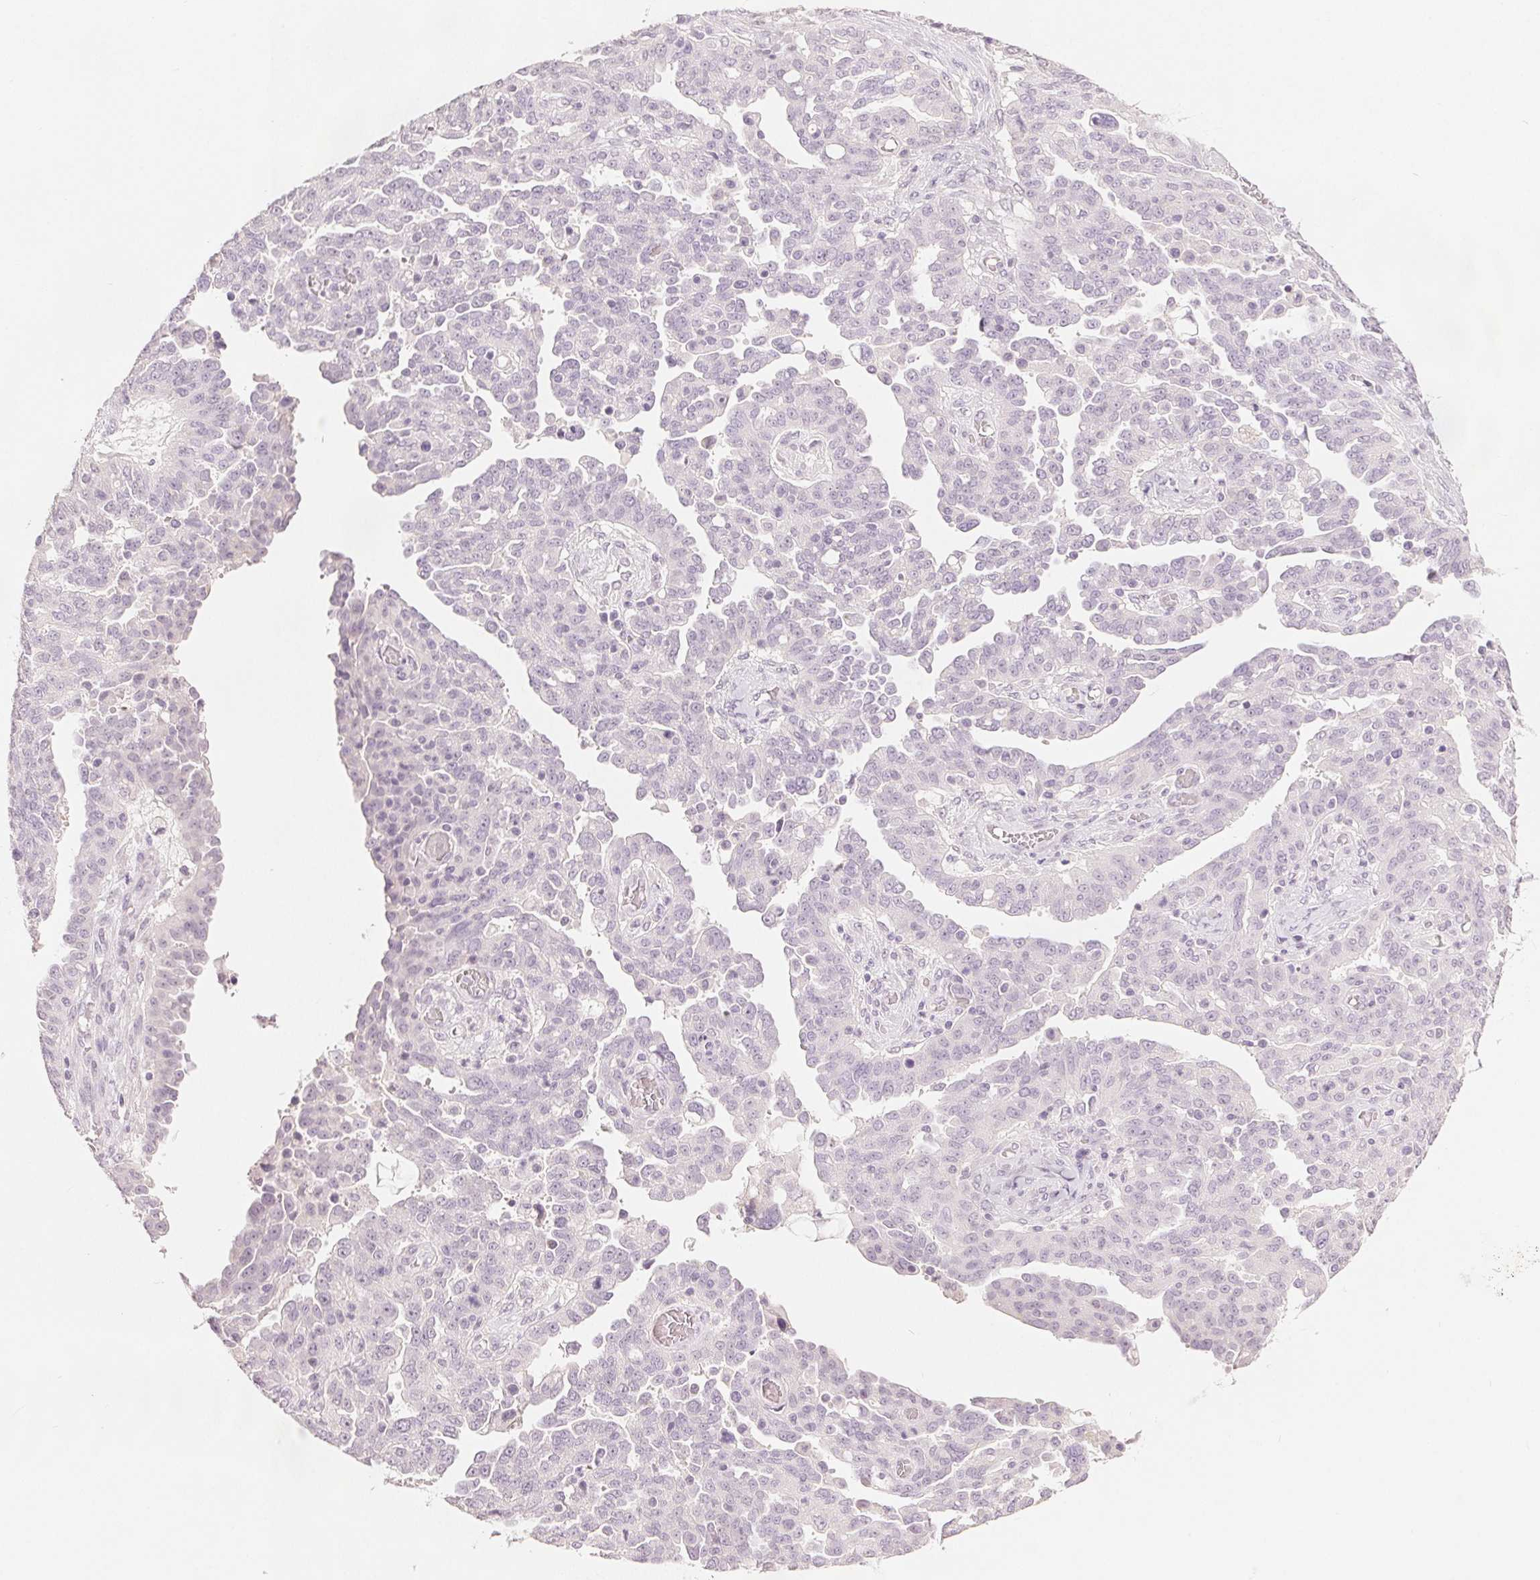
{"staining": {"intensity": "negative", "quantity": "none", "location": "none"}, "tissue": "ovarian cancer", "cell_type": "Tumor cells", "image_type": "cancer", "snomed": [{"axis": "morphology", "description": "Cystadenocarcinoma, serous, NOS"}, {"axis": "topography", "description": "Ovary"}], "caption": "Immunohistochemistry histopathology image of serous cystadenocarcinoma (ovarian) stained for a protein (brown), which demonstrates no staining in tumor cells.", "gene": "CA12", "patient": {"sex": "female", "age": 67}}